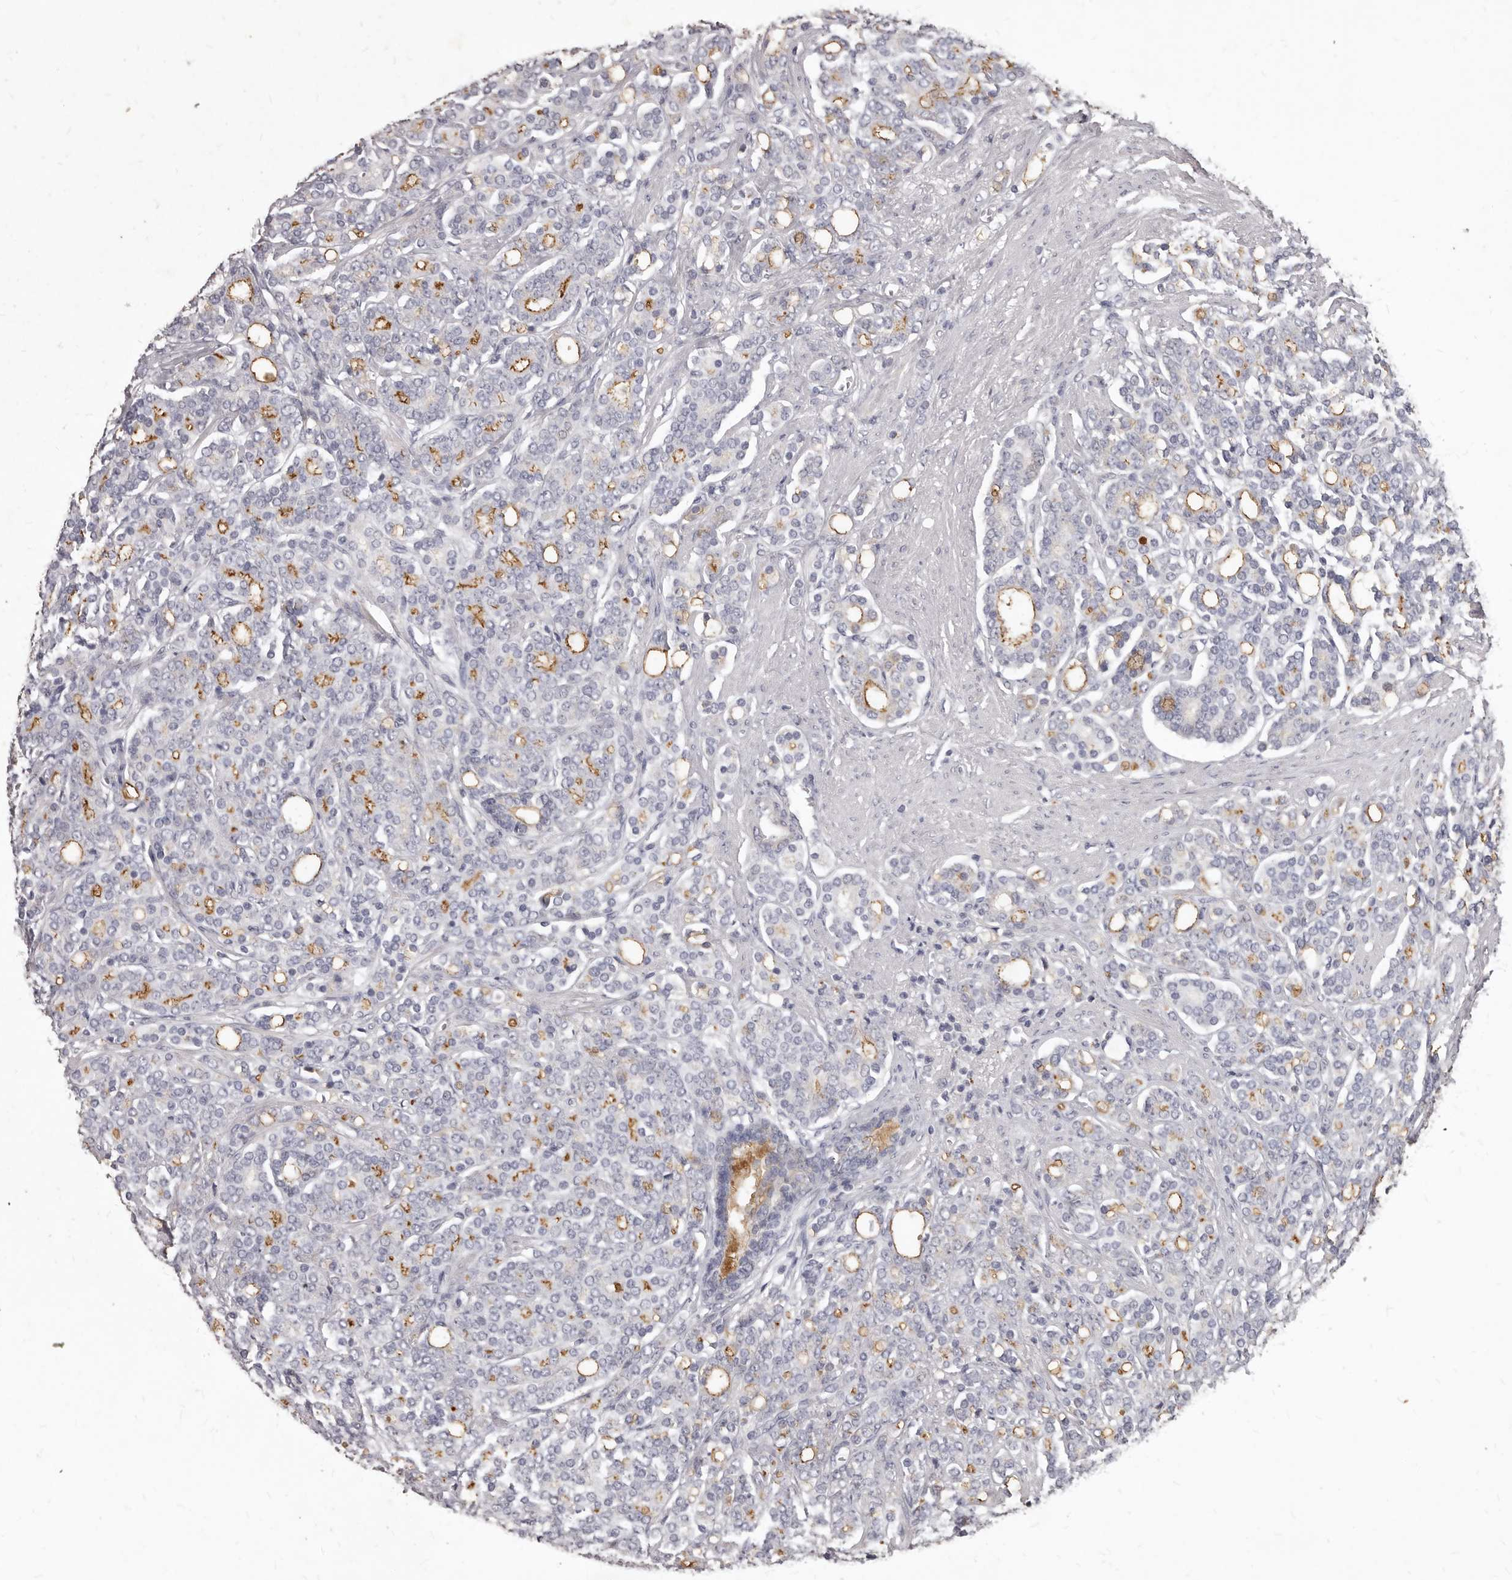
{"staining": {"intensity": "strong", "quantity": "<25%", "location": "cytoplasmic/membranous"}, "tissue": "prostate cancer", "cell_type": "Tumor cells", "image_type": "cancer", "snomed": [{"axis": "morphology", "description": "Adenocarcinoma, High grade"}, {"axis": "topography", "description": "Prostate"}], "caption": "Immunohistochemical staining of human prostate cancer (adenocarcinoma (high-grade)) reveals medium levels of strong cytoplasmic/membranous protein positivity in approximately <25% of tumor cells.", "gene": "GPRC5C", "patient": {"sex": "male", "age": 62}}